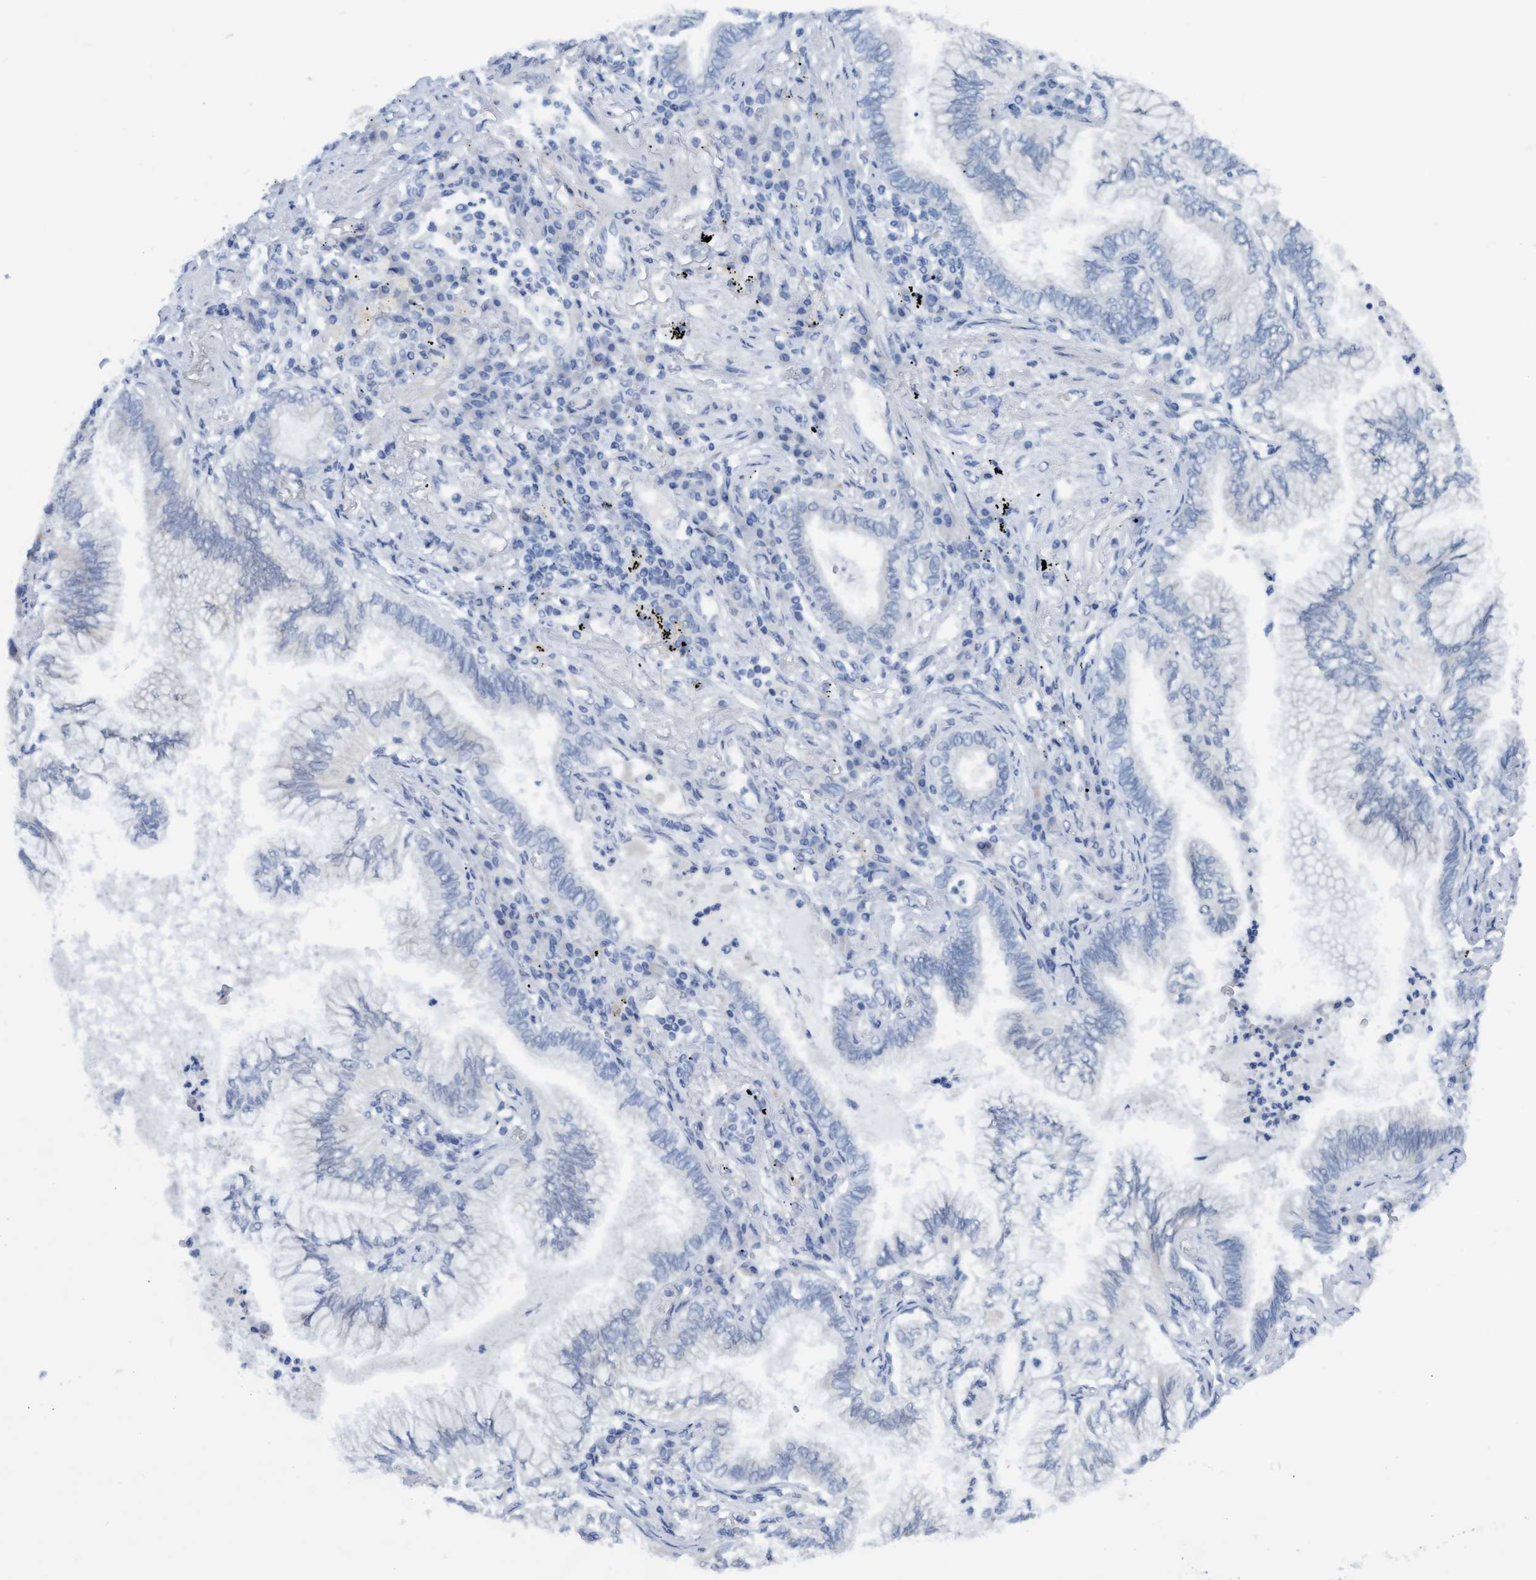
{"staining": {"intensity": "negative", "quantity": "none", "location": "none"}, "tissue": "lung cancer", "cell_type": "Tumor cells", "image_type": "cancer", "snomed": [{"axis": "morphology", "description": "Normal tissue, NOS"}, {"axis": "morphology", "description": "Adenocarcinoma, NOS"}, {"axis": "topography", "description": "Bronchus"}, {"axis": "topography", "description": "Lung"}], "caption": "This is an immunohistochemistry histopathology image of human lung cancer (adenocarcinoma). There is no expression in tumor cells.", "gene": "SSTR3", "patient": {"sex": "female", "age": 70}}